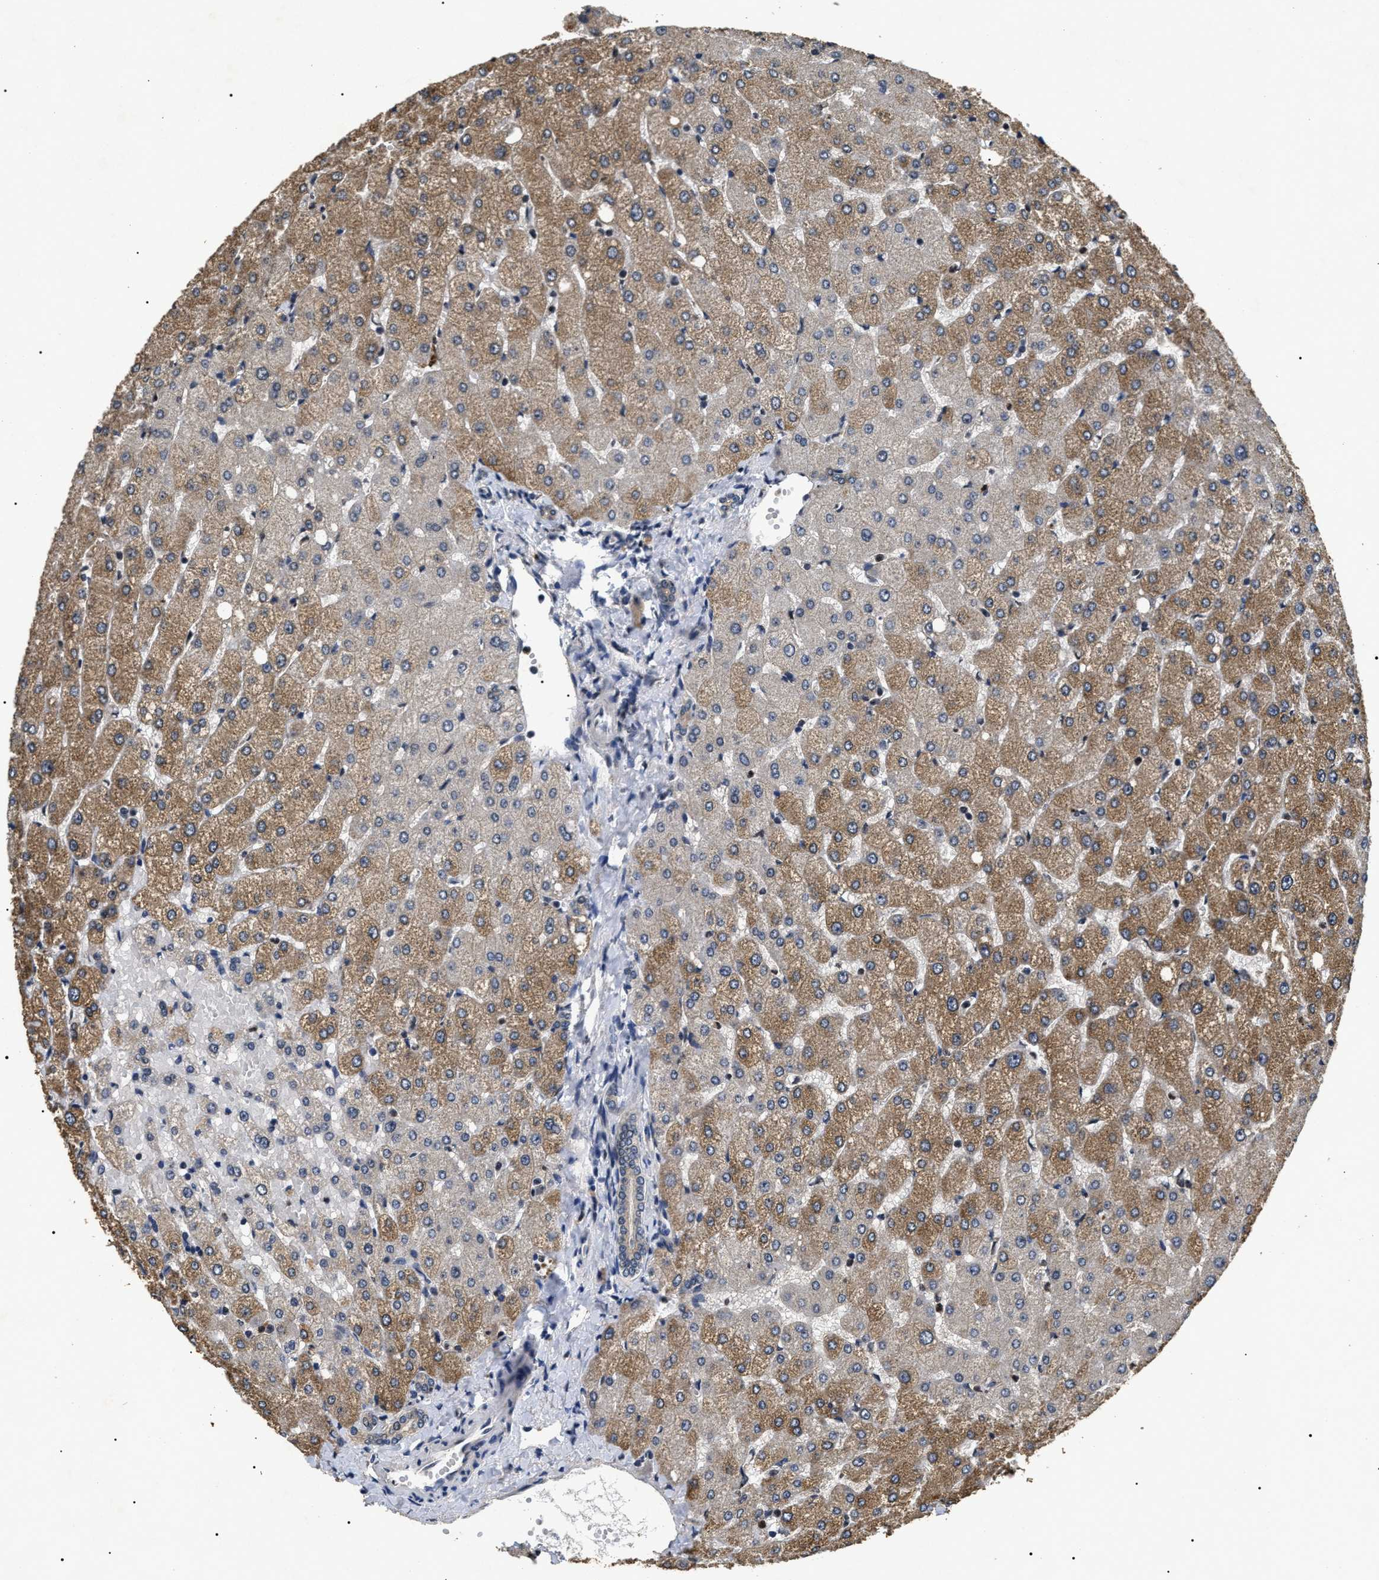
{"staining": {"intensity": "weak", "quantity": ">75%", "location": "cytoplasmic/membranous"}, "tissue": "liver", "cell_type": "Cholangiocytes", "image_type": "normal", "snomed": [{"axis": "morphology", "description": "Normal tissue, NOS"}, {"axis": "topography", "description": "Liver"}], "caption": "This is an image of immunohistochemistry staining of benign liver, which shows weak expression in the cytoplasmic/membranous of cholangiocytes.", "gene": "ANP32E", "patient": {"sex": "female", "age": 54}}